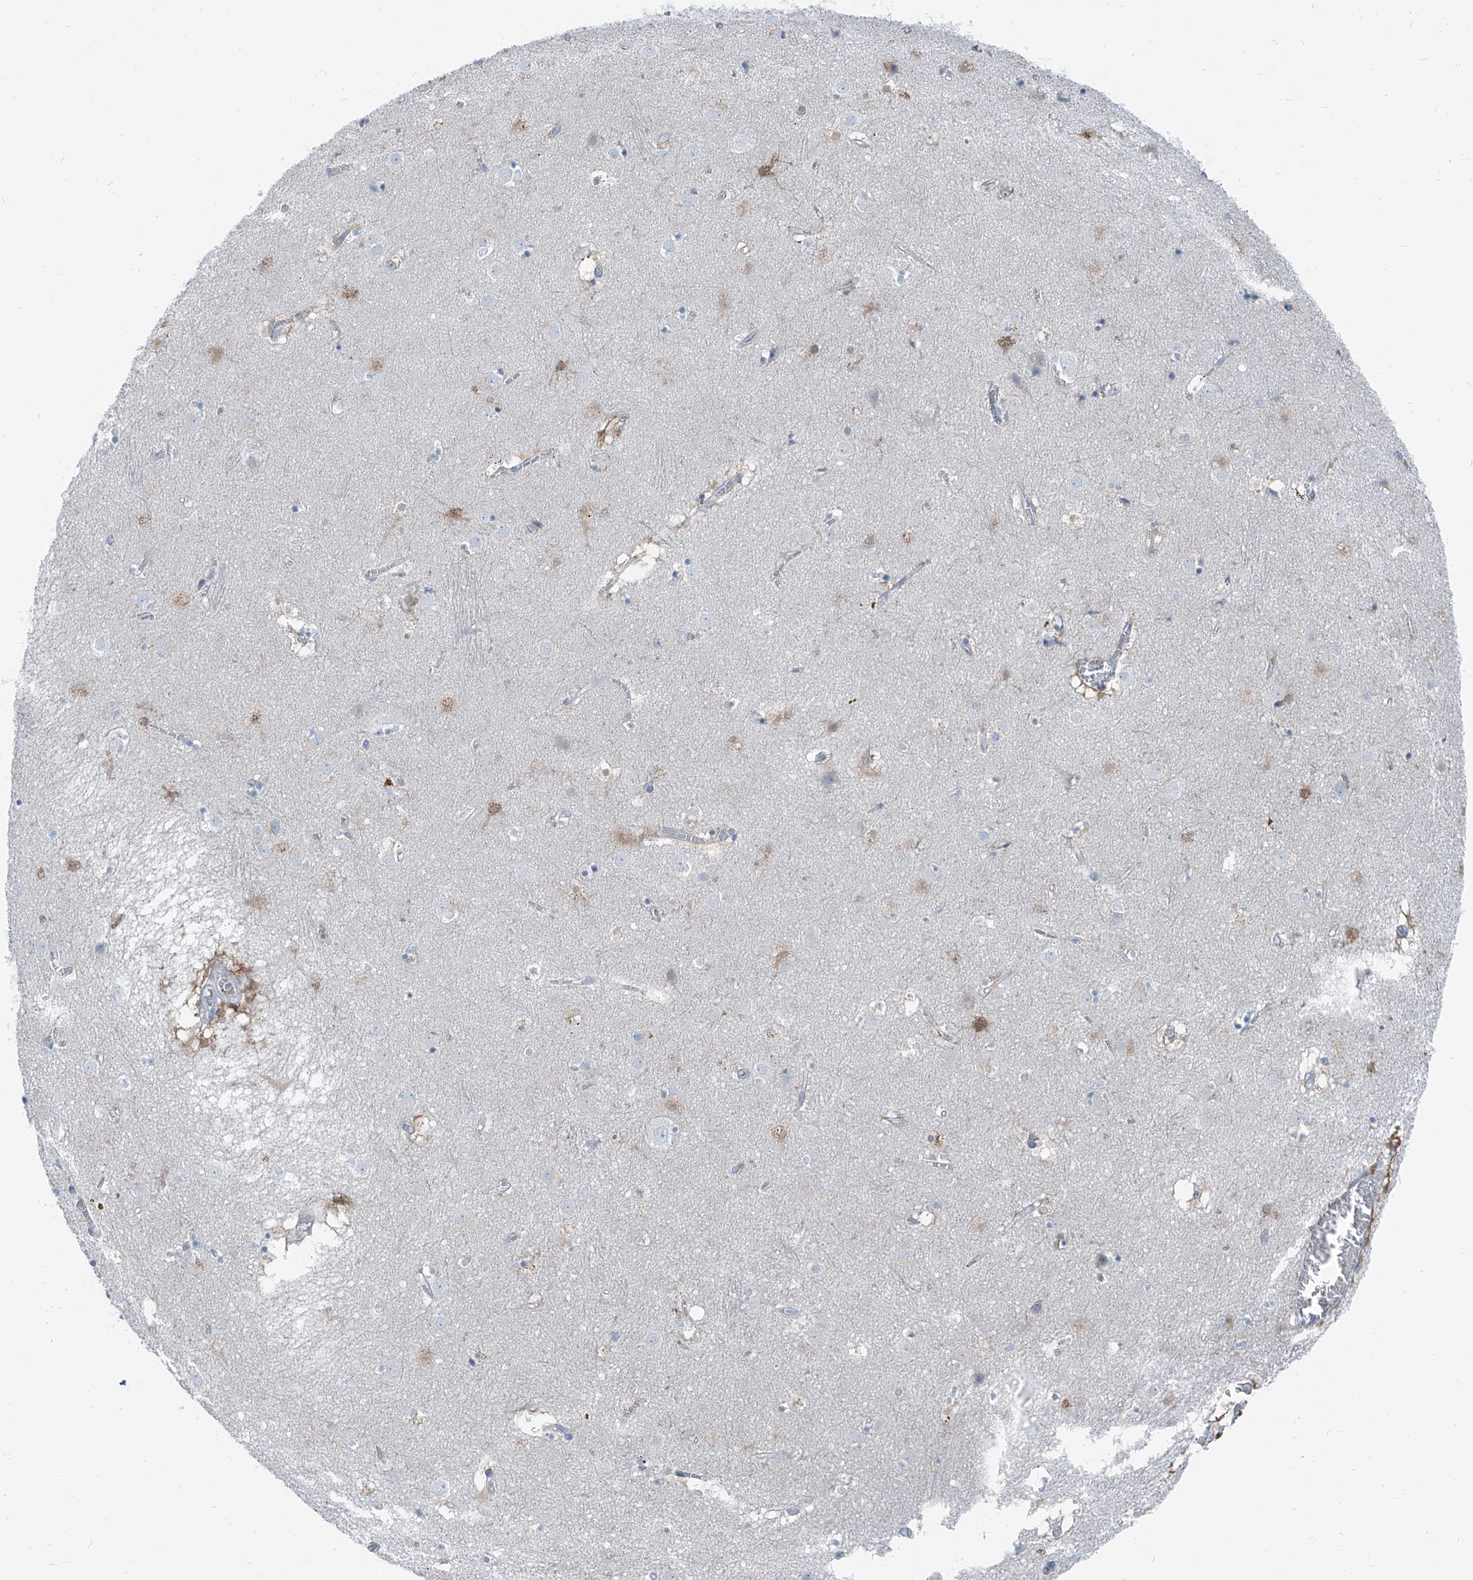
{"staining": {"intensity": "moderate", "quantity": "<25%", "location": "cytoplasmic/membranous"}, "tissue": "caudate", "cell_type": "Glial cells", "image_type": "normal", "snomed": [{"axis": "morphology", "description": "Normal tissue, NOS"}, {"axis": "topography", "description": "Lateral ventricle wall"}], "caption": "This photomicrograph shows immunohistochemistry staining of unremarkable human caudate, with low moderate cytoplasmic/membranous staining in approximately <25% of glial cells.", "gene": "RGN", "patient": {"sex": "male", "age": 70}}